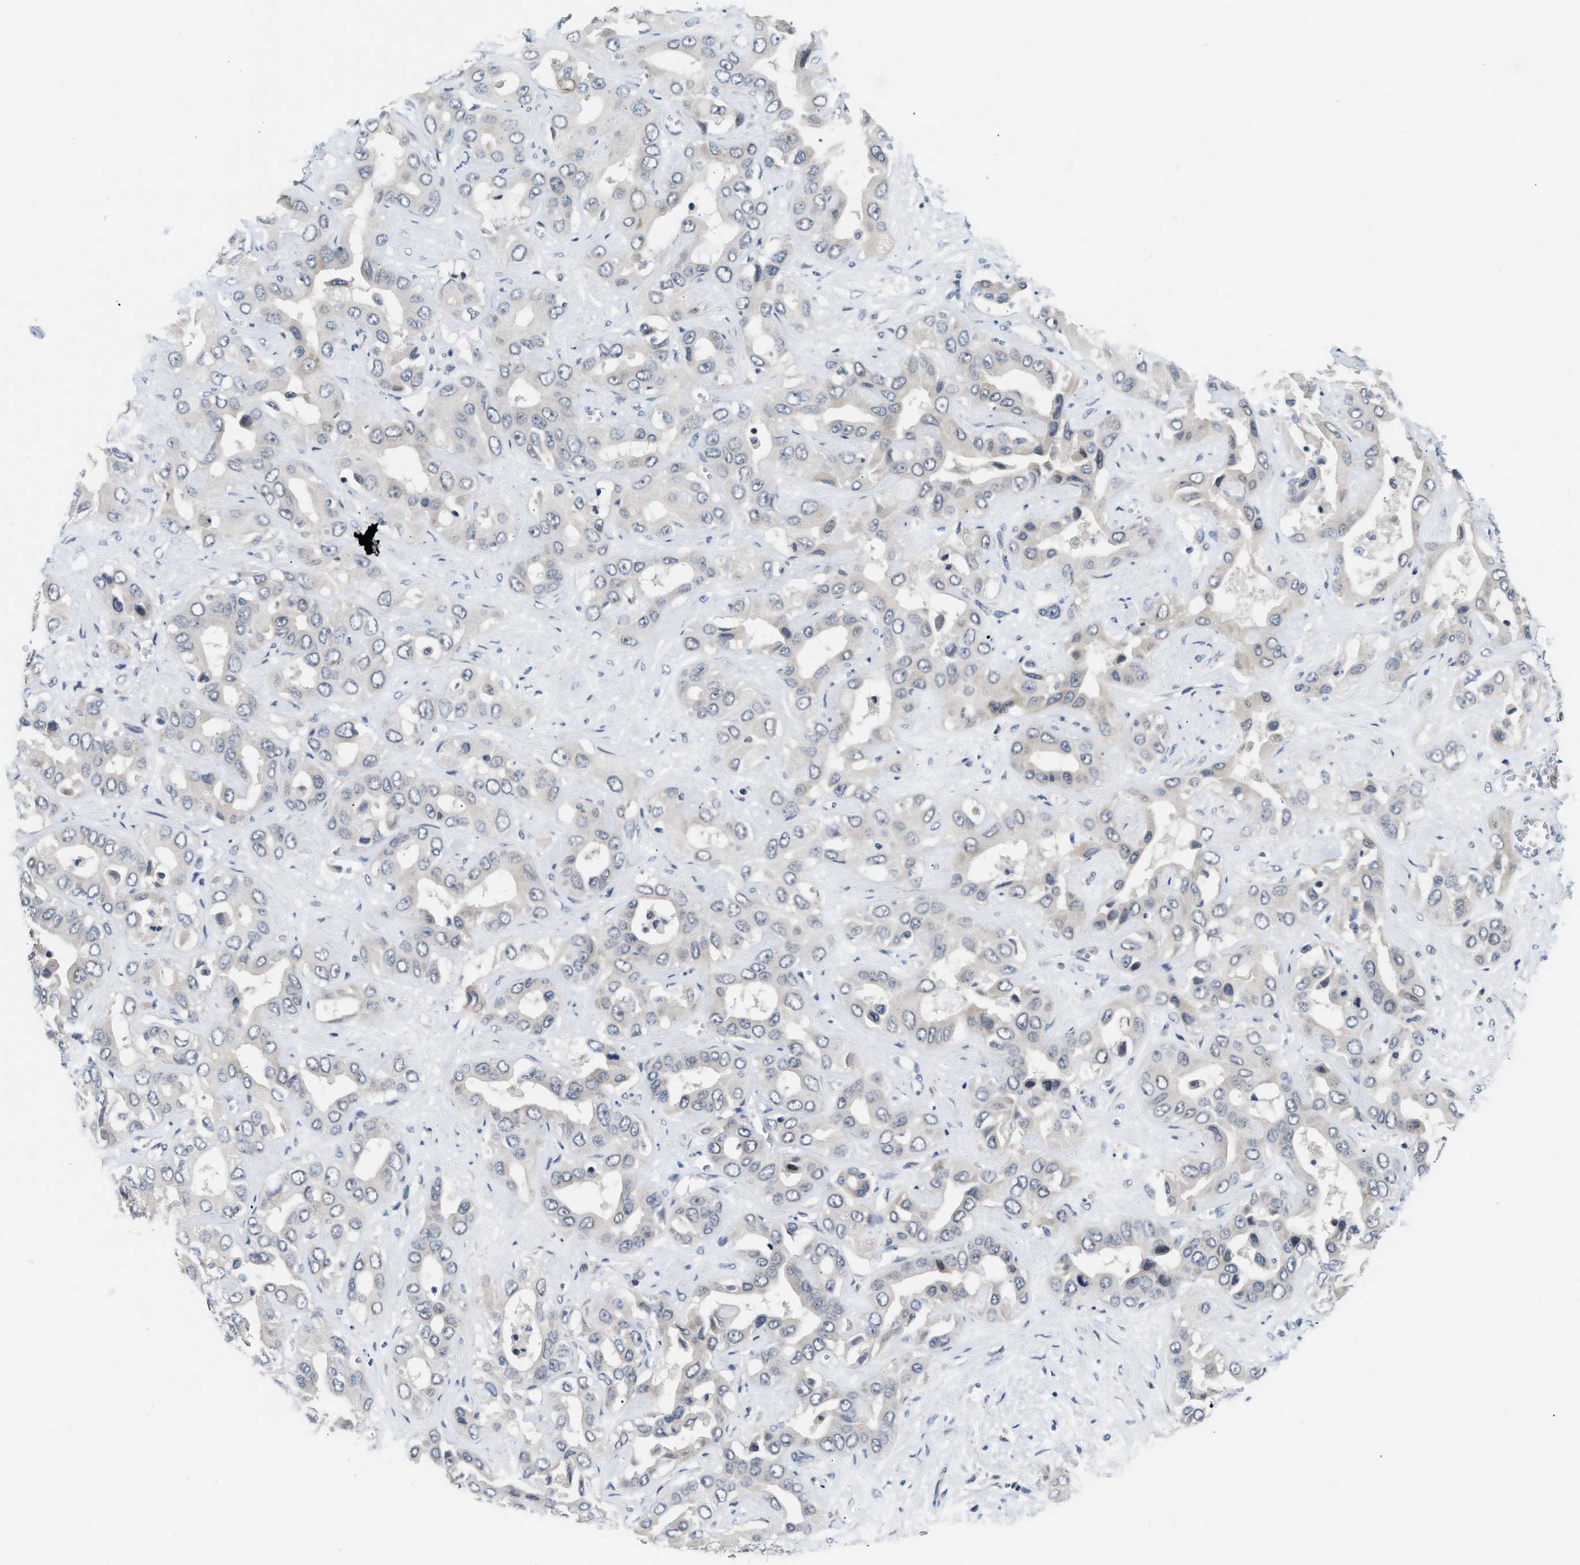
{"staining": {"intensity": "negative", "quantity": "none", "location": "none"}, "tissue": "liver cancer", "cell_type": "Tumor cells", "image_type": "cancer", "snomed": [{"axis": "morphology", "description": "Cholangiocarcinoma"}, {"axis": "topography", "description": "Liver"}], "caption": "Immunohistochemistry photomicrograph of neoplastic tissue: cholangiocarcinoma (liver) stained with DAB (3,3'-diaminobenzidine) exhibits no significant protein expression in tumor cells.", "gene": "CLGN", "patient": {"sex": "female", "age": 52}}